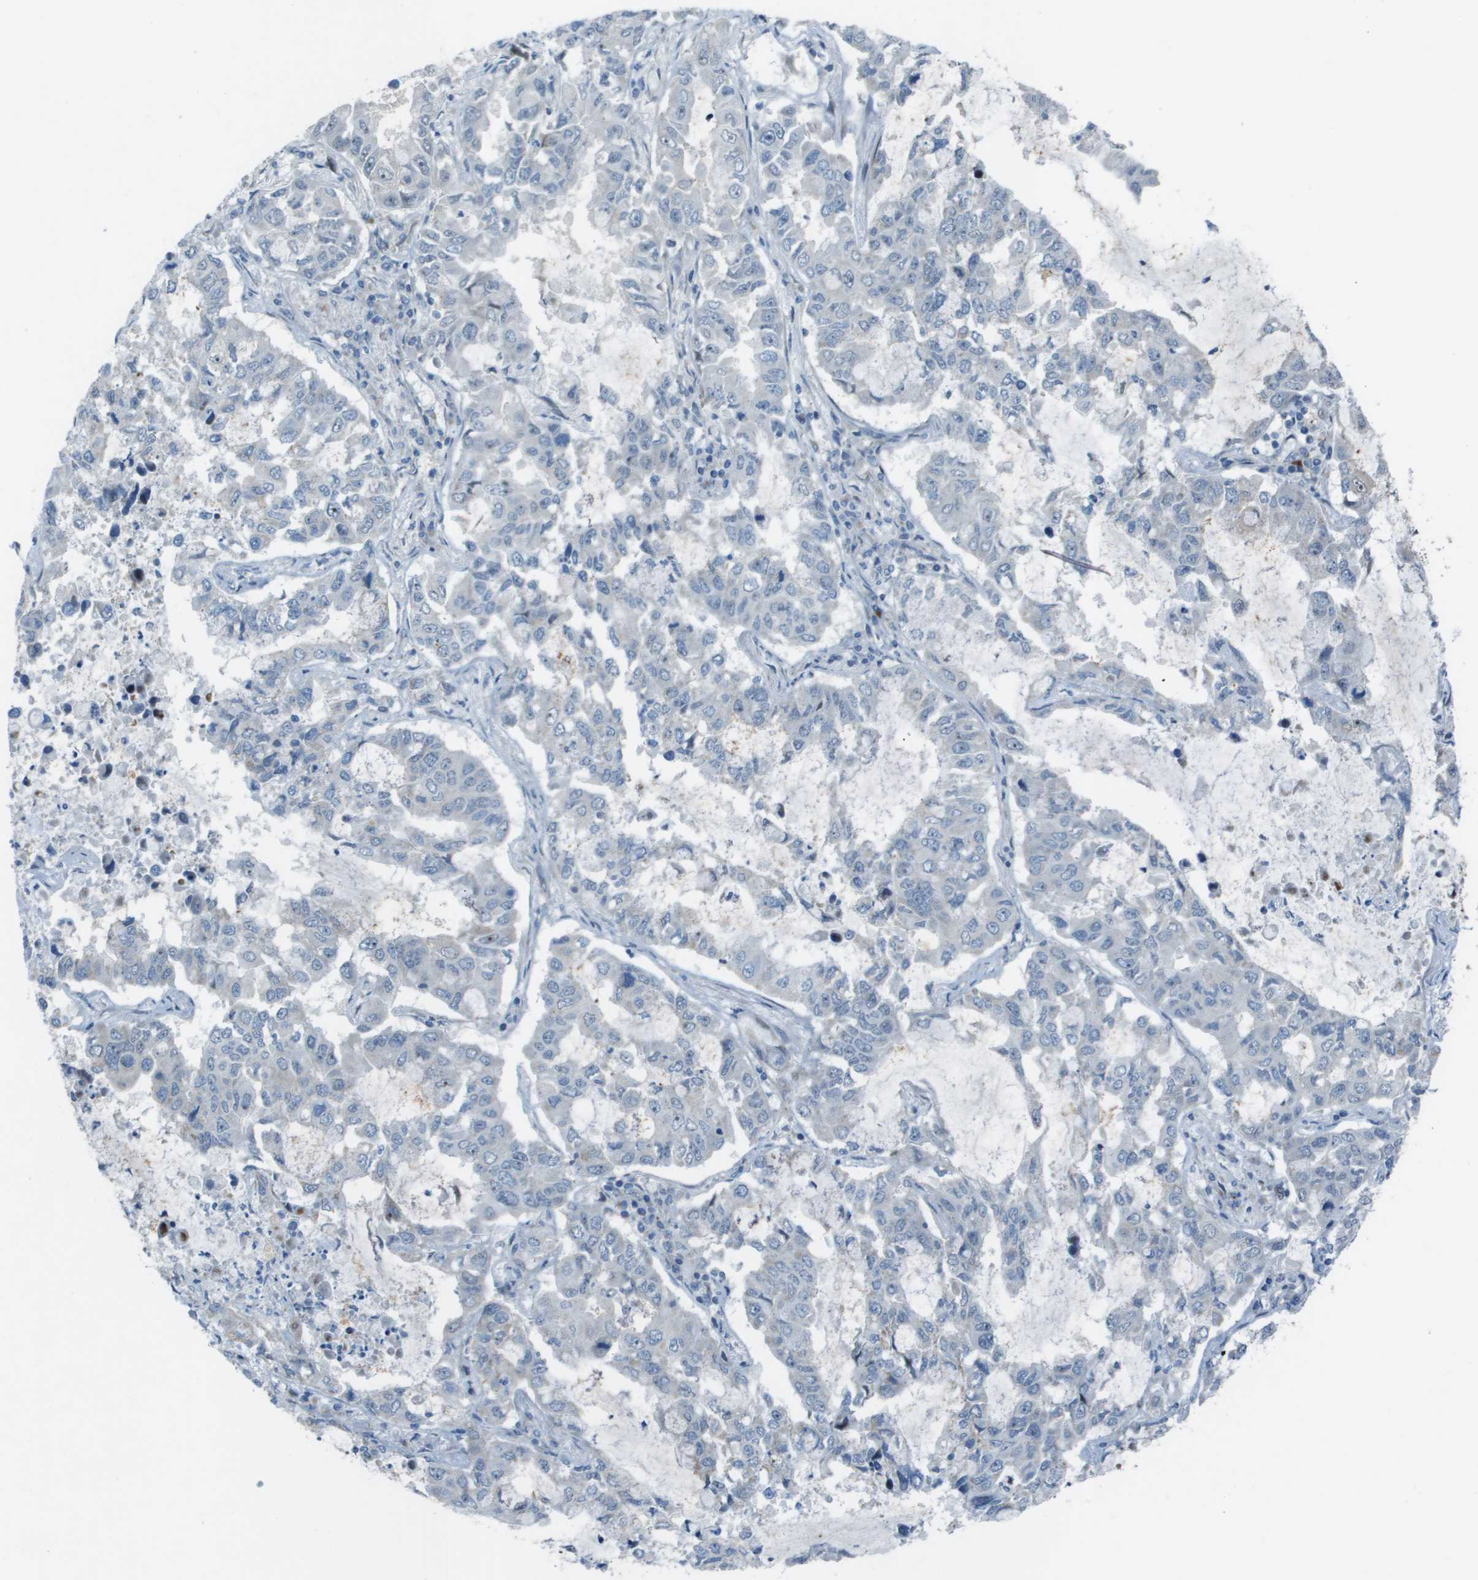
{"staining": {"intensity": "negative", "quantity": "none", "location": "none"}, "tissue": "lung cancer", "cell_type": "Tumor cells", "image_type": "cancer", "snomed": [{"axis": "morphology", "description": "Adenocarcinoma, NOS"}, {"axis": "topography", "description": "Lung"}], "caption": "An immunohistochemistry image of lung cancer (adenocarcinoma) is shown. There is no staining in tumor cells of lung cancer (adenocarcinoma).", "gene": "MGAT3", "patient": {"sex": "male", "age": 64}}